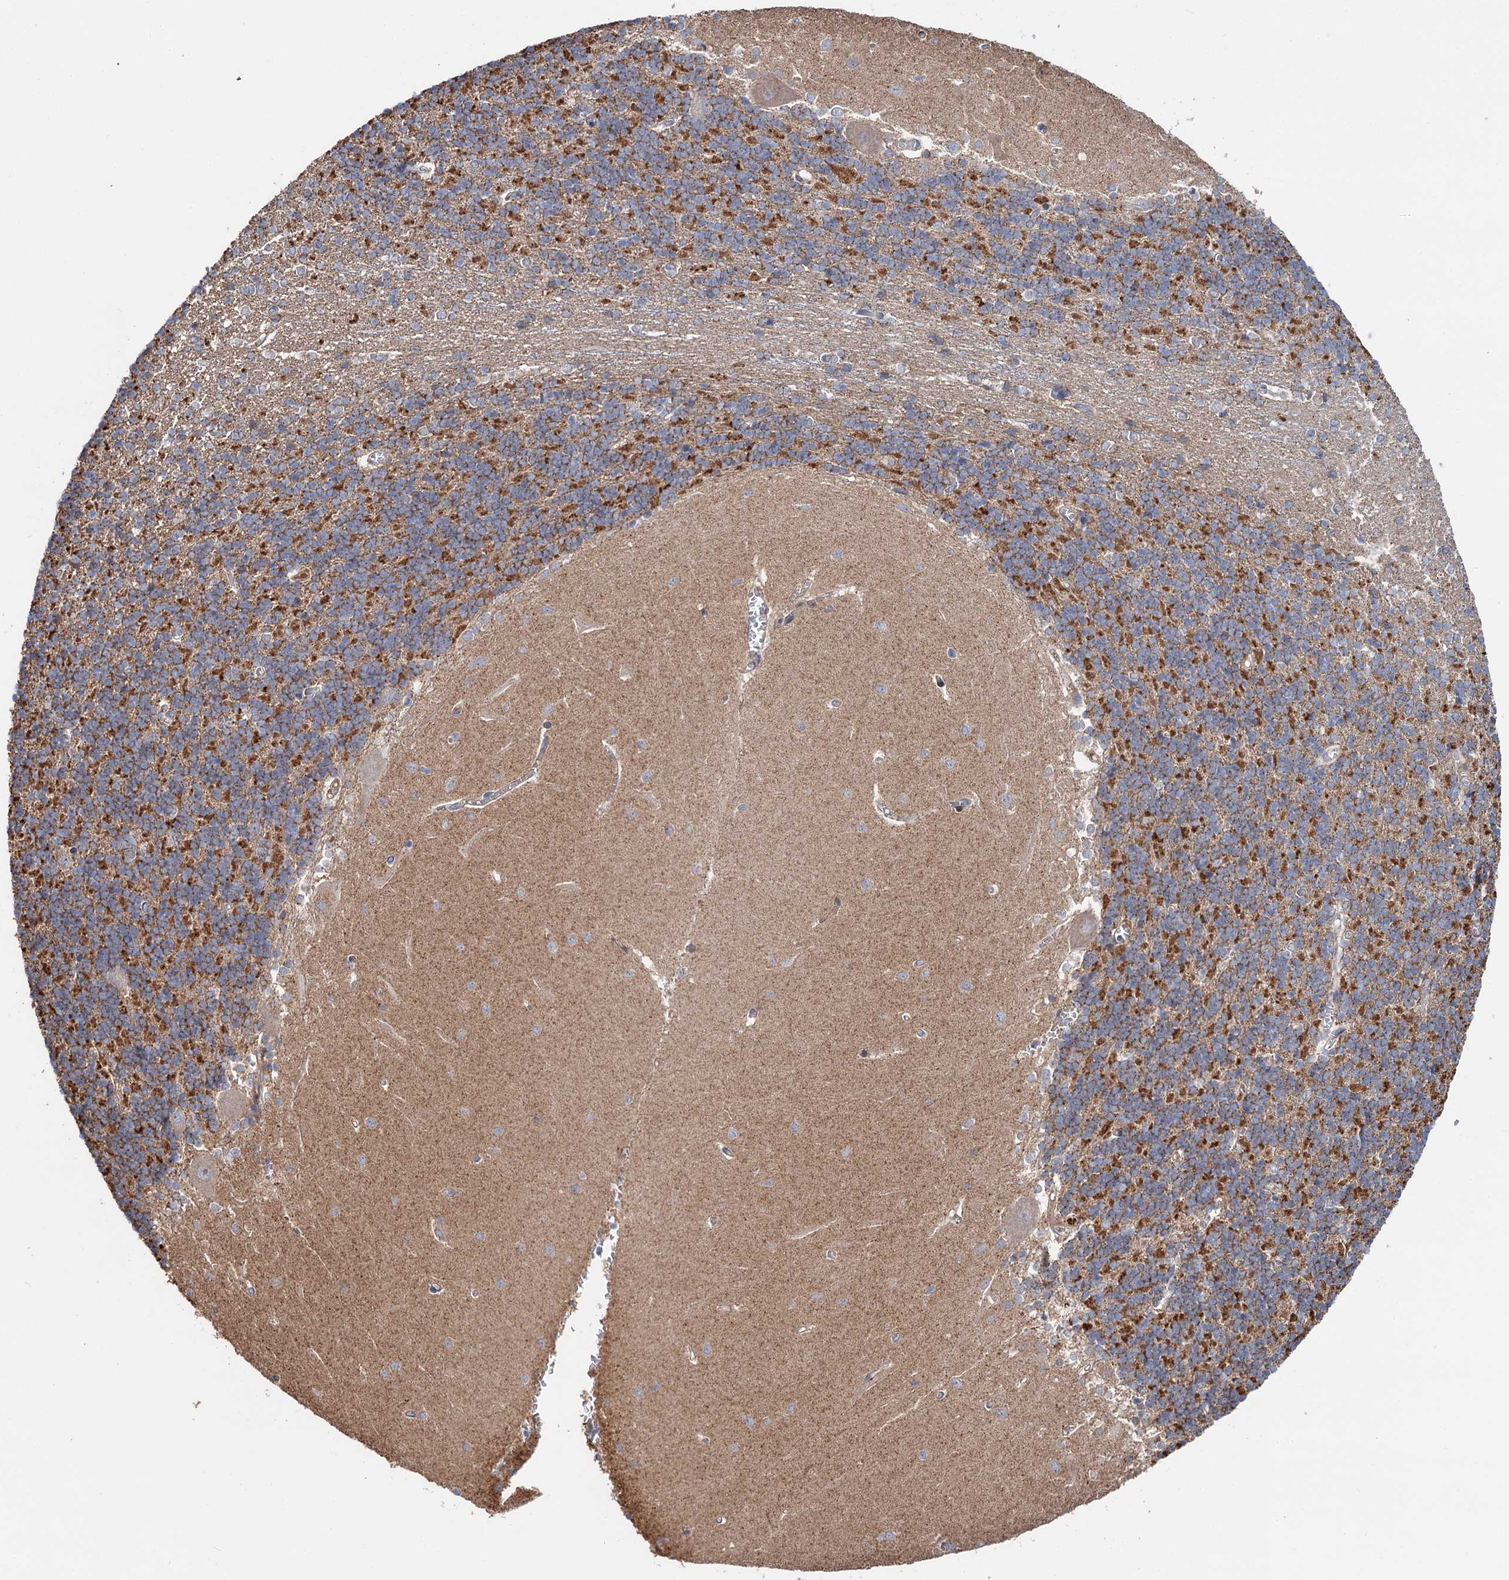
{"staining": {"intensity": "moderate", "quantity": "25%-75%", "location": "cytoplasmic/membranous"}, "tissue": "cerebellum", "cell_type": "Cells in granular layer", "image_type": "normal", "snomed": [{"axis": "morphology", "description": "Normal tissue, NOS"}, {"axis": "topography", "description": "Cerebellum"}], "caption": "The histopathology image exhibits a brown stain indicating the presence of a protein in the cytoplasmic/membranous of cells in granular layer in cerebellum. The staining was performed using DAB (3,3'-diaminobenzidine) to visualize the protein expression in brown, while the nuclei were stained in blue with hematoxylin (Magnification: 20x).", "gene": "PTDSS2", "patient": {"sex": "male", "age": 37}}